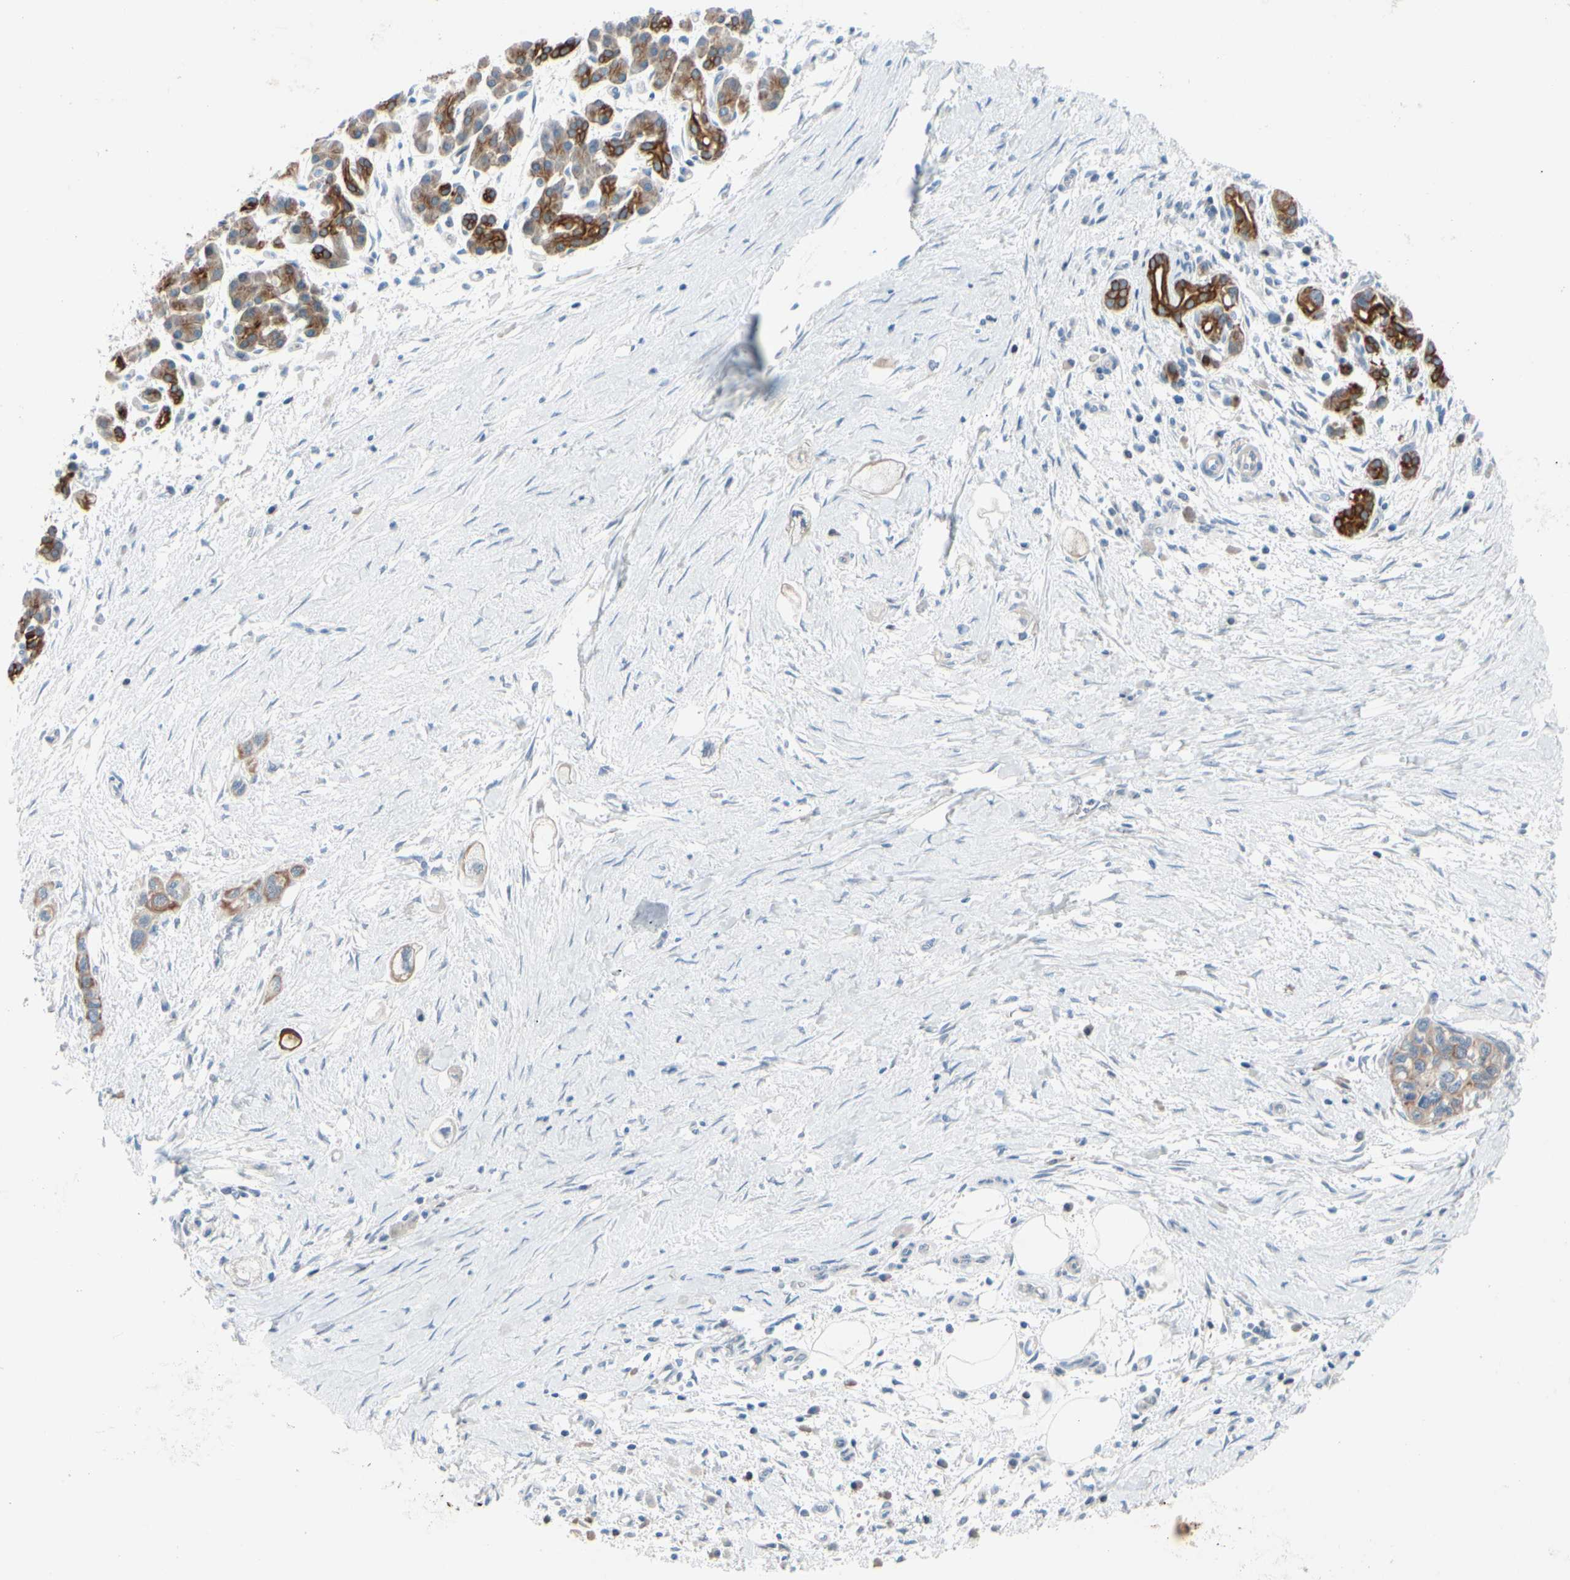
{"staining": {"intensity": "weak", "quantity": ">75%", "location": "cytoplasmic/membranous"}, "tissue": "pancreatic cancer", "cell_type": "Tumor cells", "image_type": "cancer", "snomed": [{"axis": "morphology", "description": "Adenocarcinoma, NOS"}, {"axis": "topography", "description": "Pancreas"}], "caption": "Protein staining demonstrates weak cytoplasmic/membranous expression in about >75% of tumor cells in adenocarcinoma (pancreatic).", "gene": "ZNF132", "patient": {"sex": "male", "age": 74}}